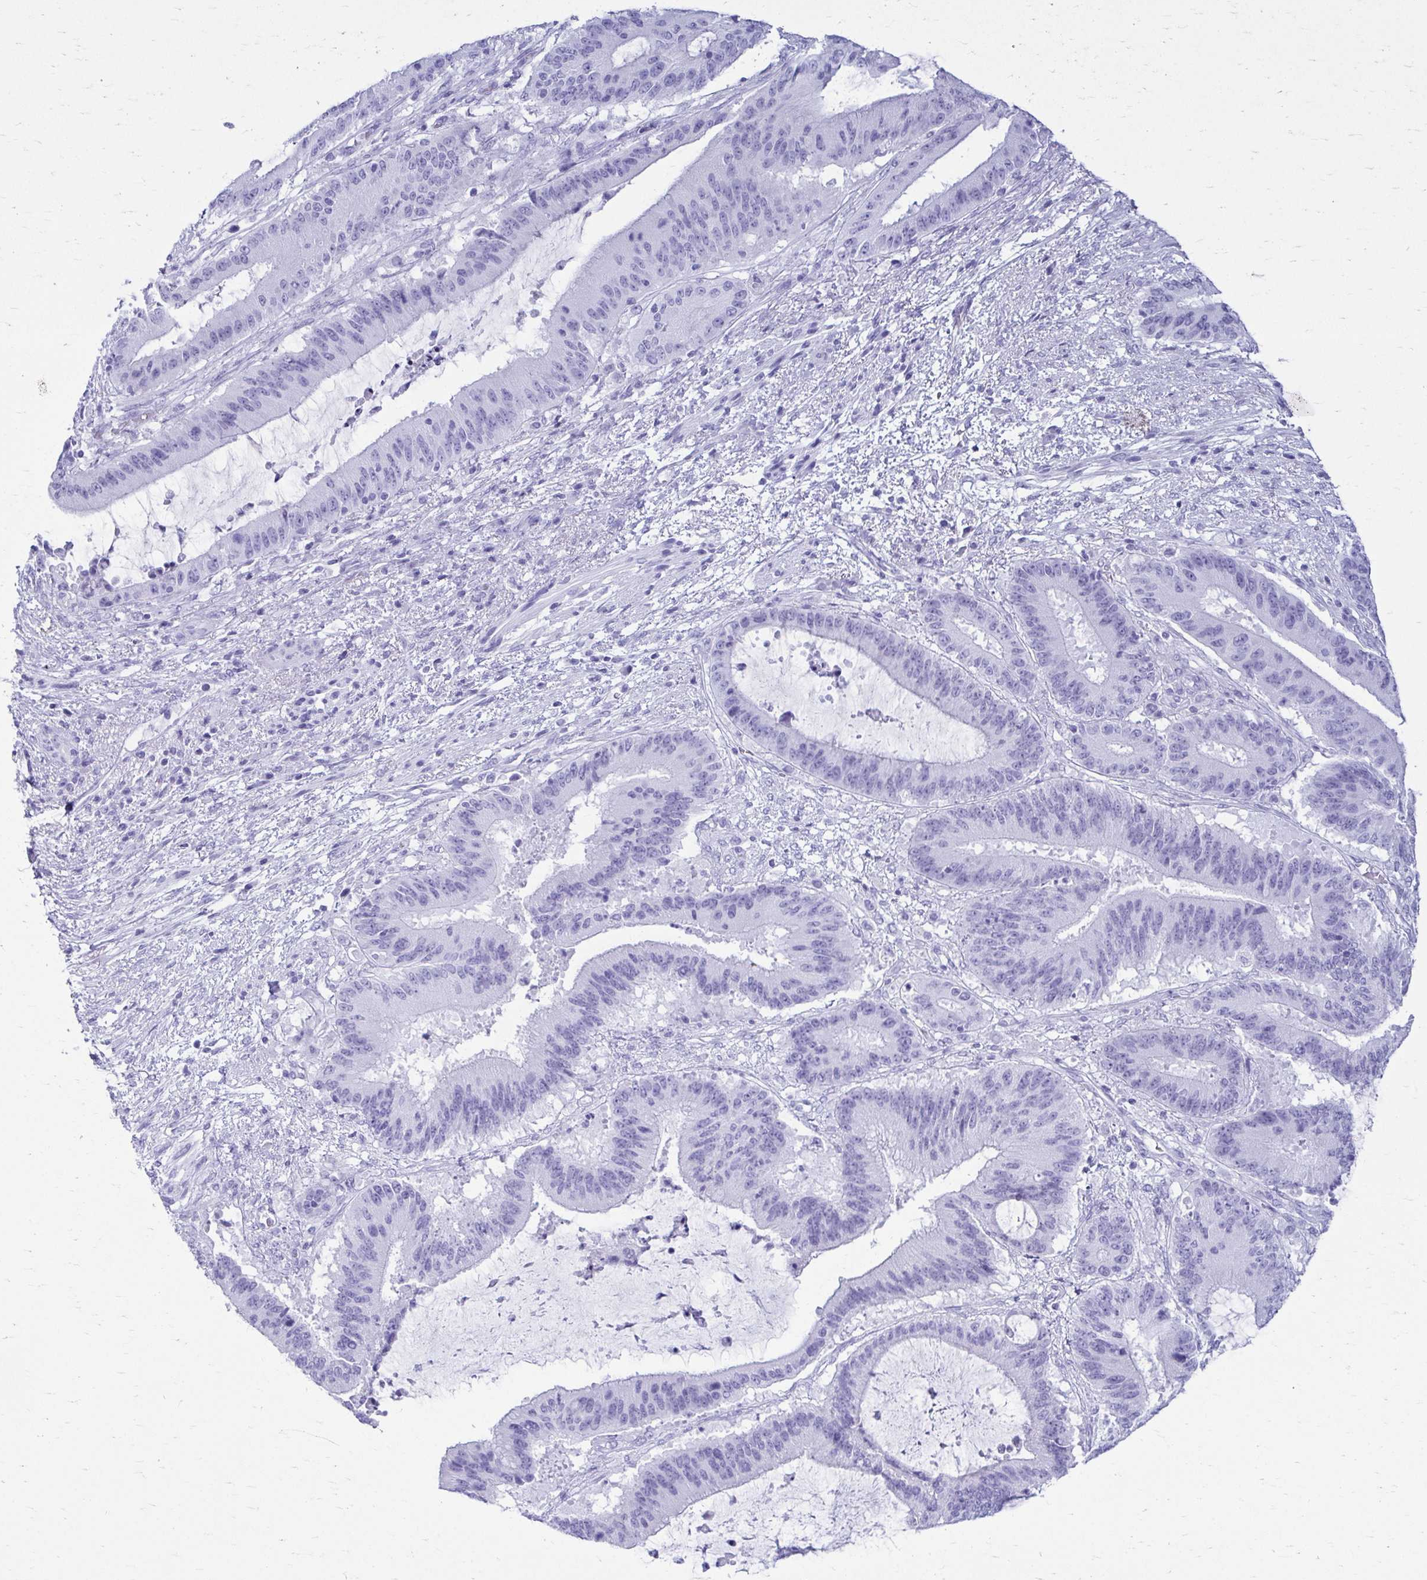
{"staining": {"intensity": "negative", "quantity": "none", "location": "none"}, "tissue": "liver cancer", "cell_type": "Tumor cells", "image_type": "cancer", "snomed": [{"axis": "morphology", "description": "Normal tissue, NOS"}, {"axis": "morphology", "description": "Cholangiocarcinoma"}, {"axis": "topography", "description": "Liver"}, {"axis": "topography", "description": "Peripheral nerve tissue"}], "caption": "Tumor cells are negative for protein expression in human liver cancer. Brightfield microscopy of immunohistochemistry stained with DAB (brown) and hematoxylin (blue), captured at high magnification.", "gene": "ATP4B", "patient": {"sex": "female", "age": 73}}